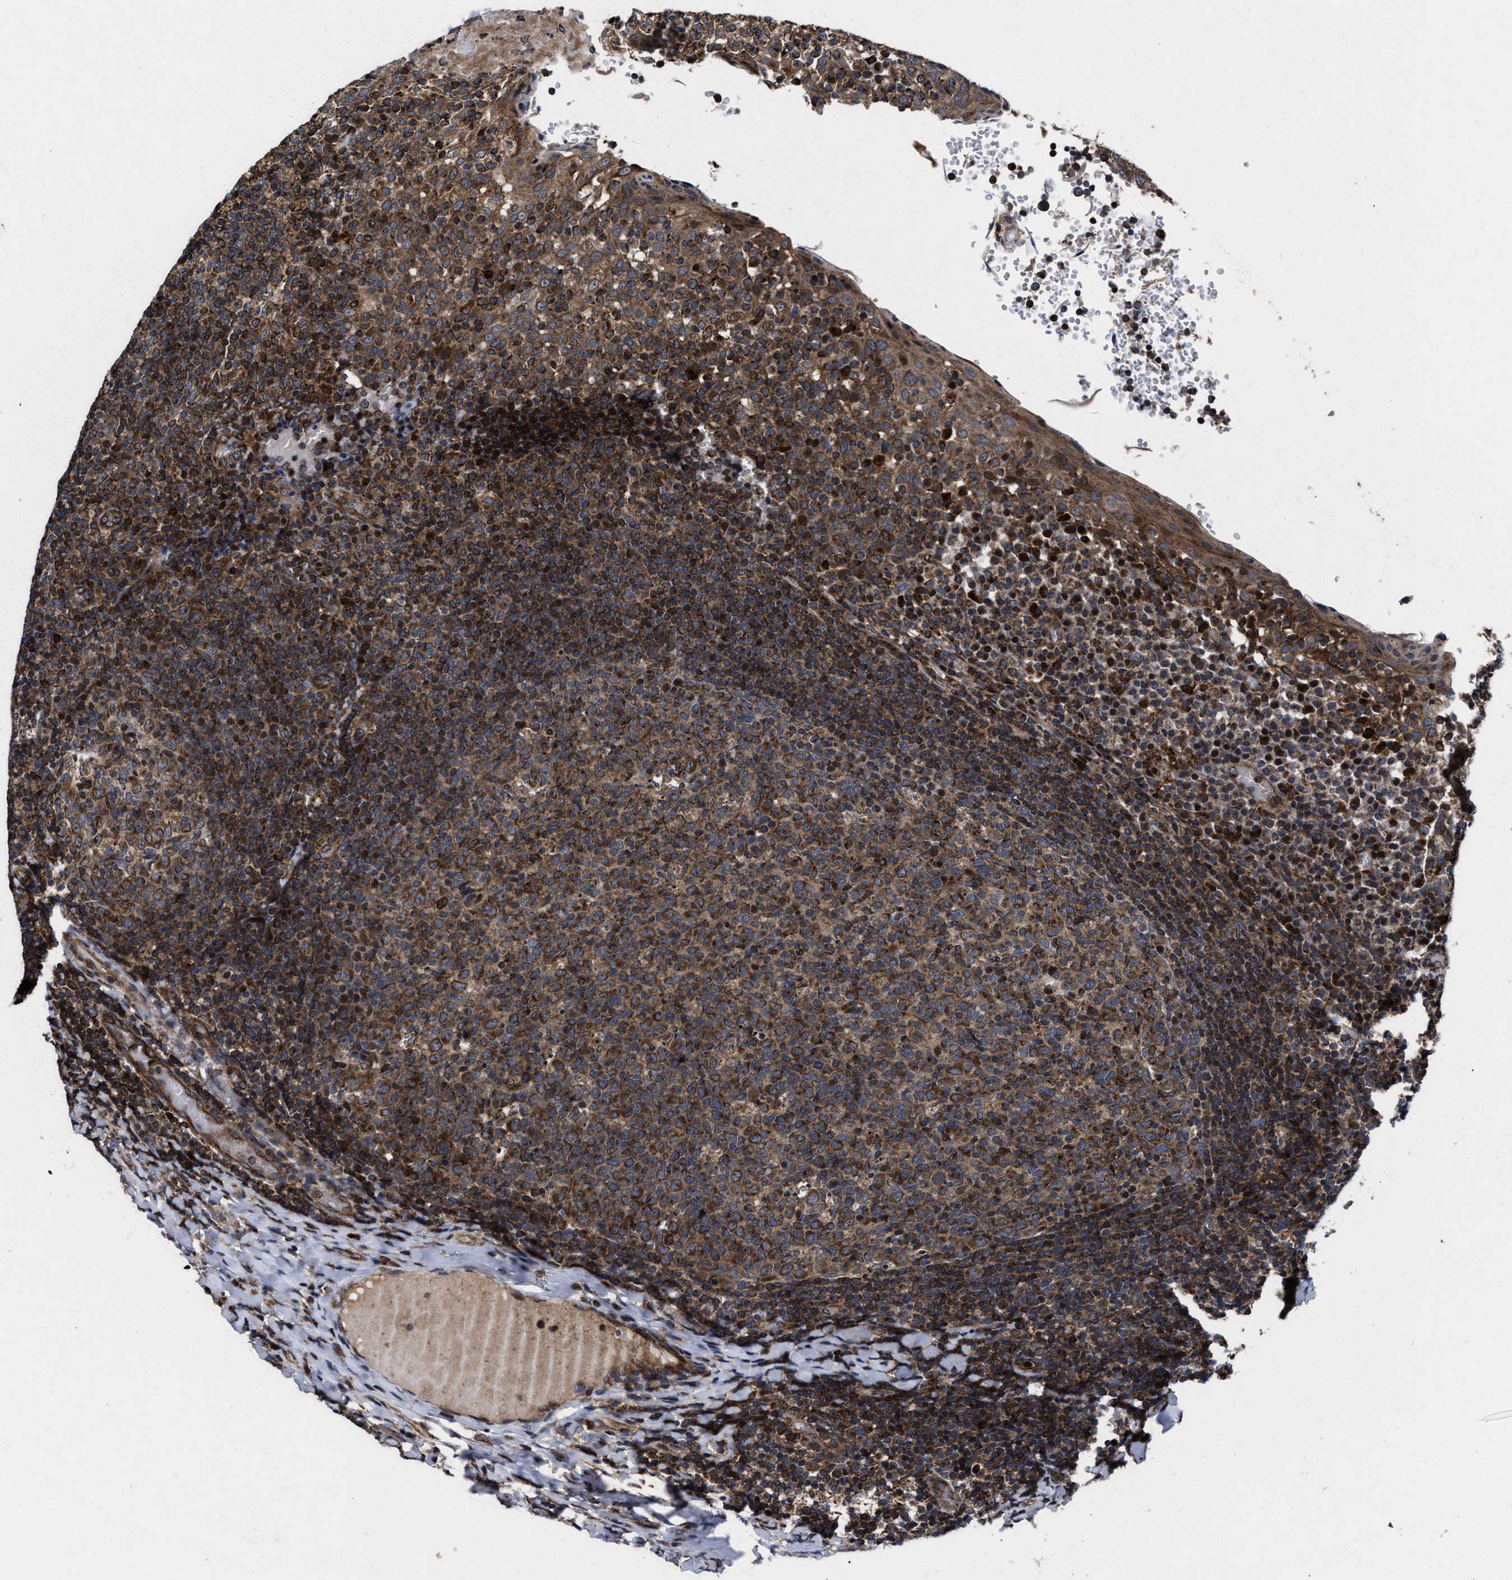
{"staining": {"intensity": "moderate", "quantity": ">75%", "location": "cytoplasmic/membranous"}, "tissue": "tonsil", "cell_type": "Germinal center cells", "image_type": "normal", "snomed": [{"axis": "morphology", "description": "Normal tissue, NOS"}, {"axis": "topography", "description": "Tonsil"}], "caption": "IHC micrograph of normal tonsil: human tonsil stained using IHC displays medium levels of moderate protein expression localized specifically in the cytoplasmic/membranous of germinal center cells, appearing as a cytoplasmic/membranous brown color.", "gene": "MRPL50", "patient": {"sex": "female", "age": 19}}